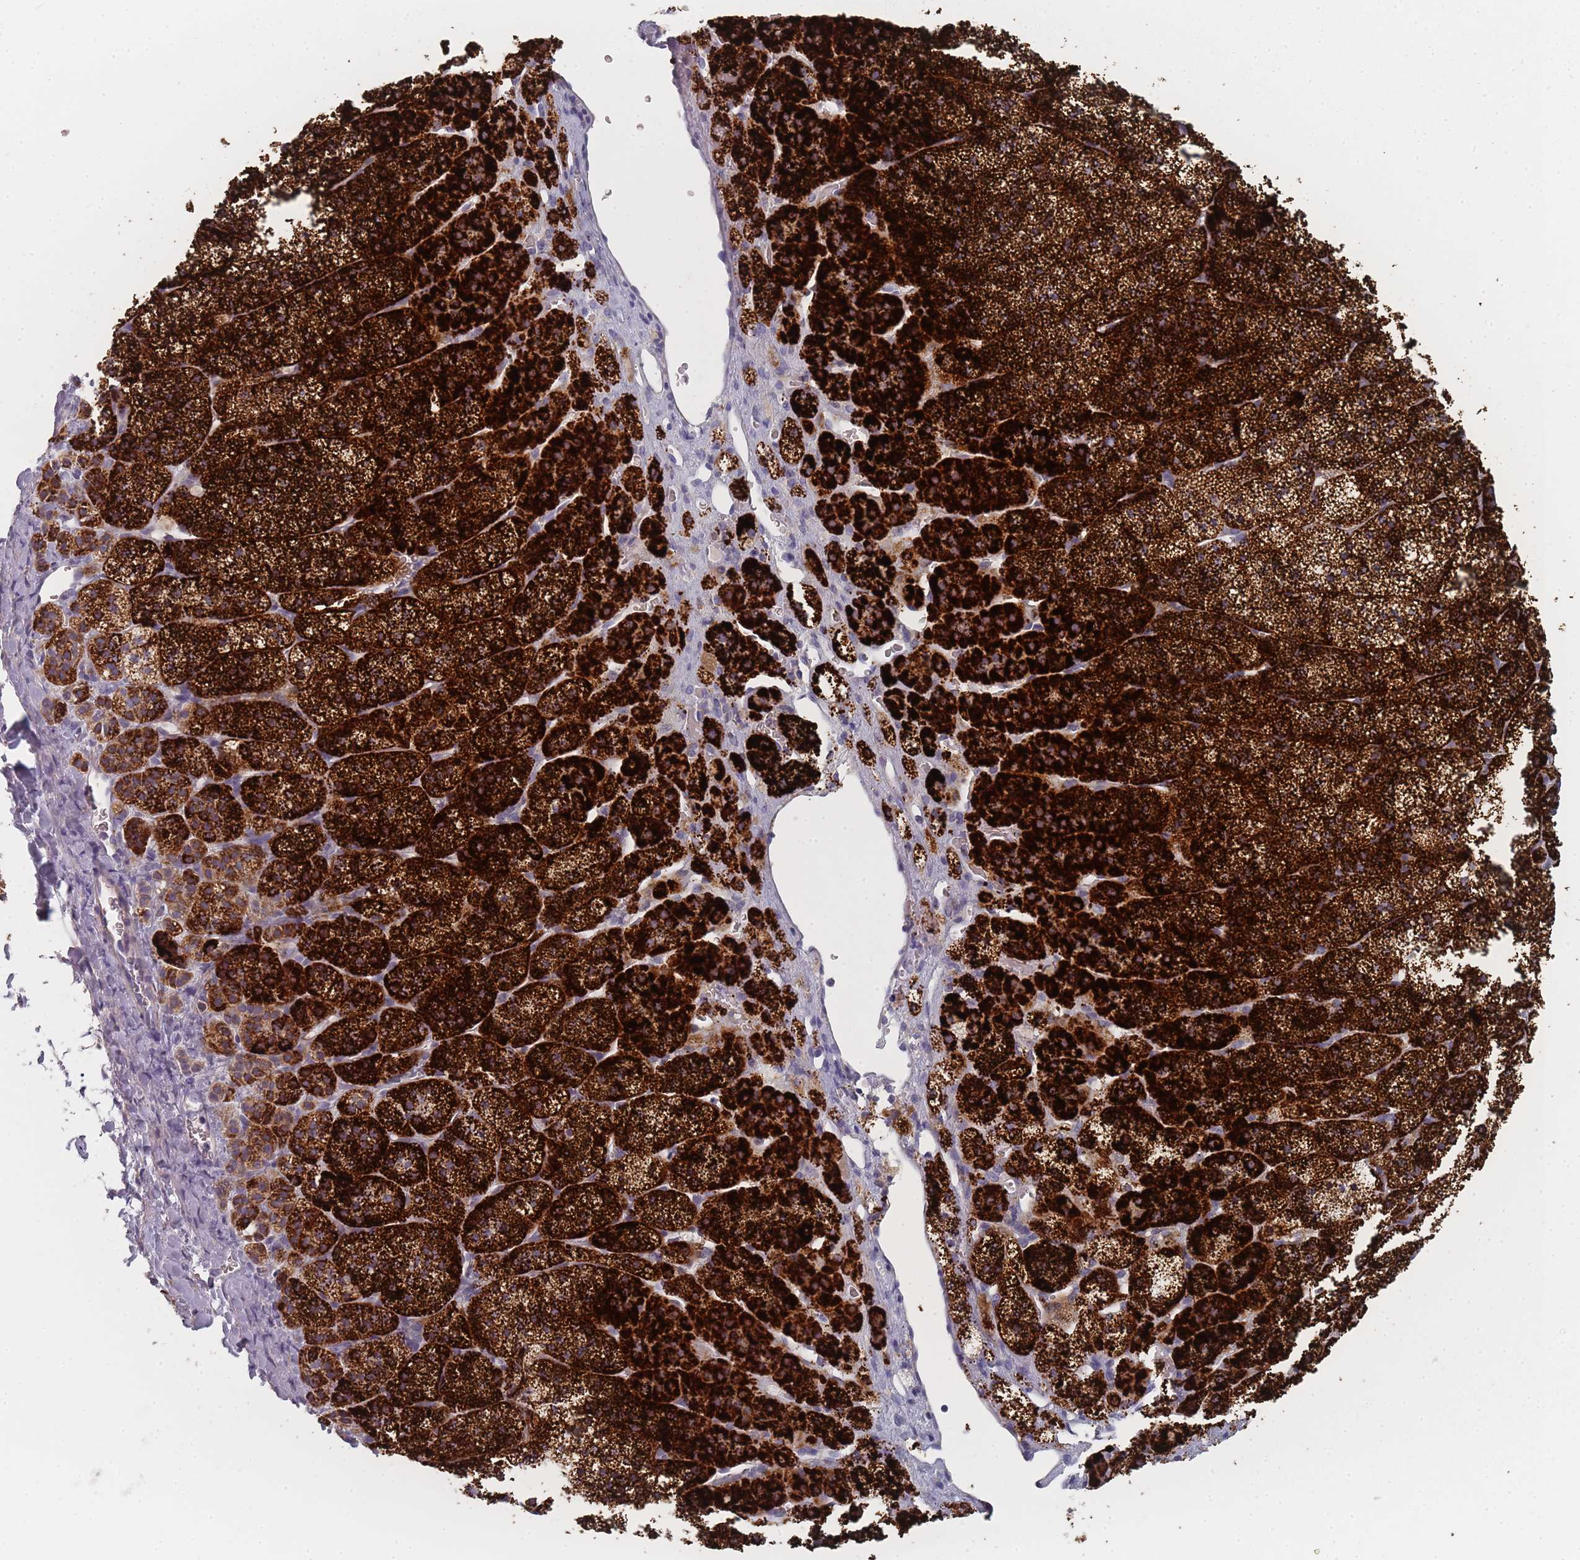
{"staining": {"intensity": "strong", "quantity": ">75%", "location": "cytoplasmic/membranous"}, "tissue": "adrenal gland", "cell_type": "Glandular cells", "image_type": "normal", "snomed": [{"axis": "morphology", "description": "Normal tissue, NOS"}, {"axis": "topography", "description": "Adrenal gland"}], "caption": "Normal adrenal gland exhibits strong cytoplasmic/membranous positivity in approximately >75% of glandular cells, visualized by immunohistochemistry. (DAB IHC, brown staining for protein, blue staining for nuclei).", "gene": "SLC35E4", "patient": {"sex": "female", "age": 44}}